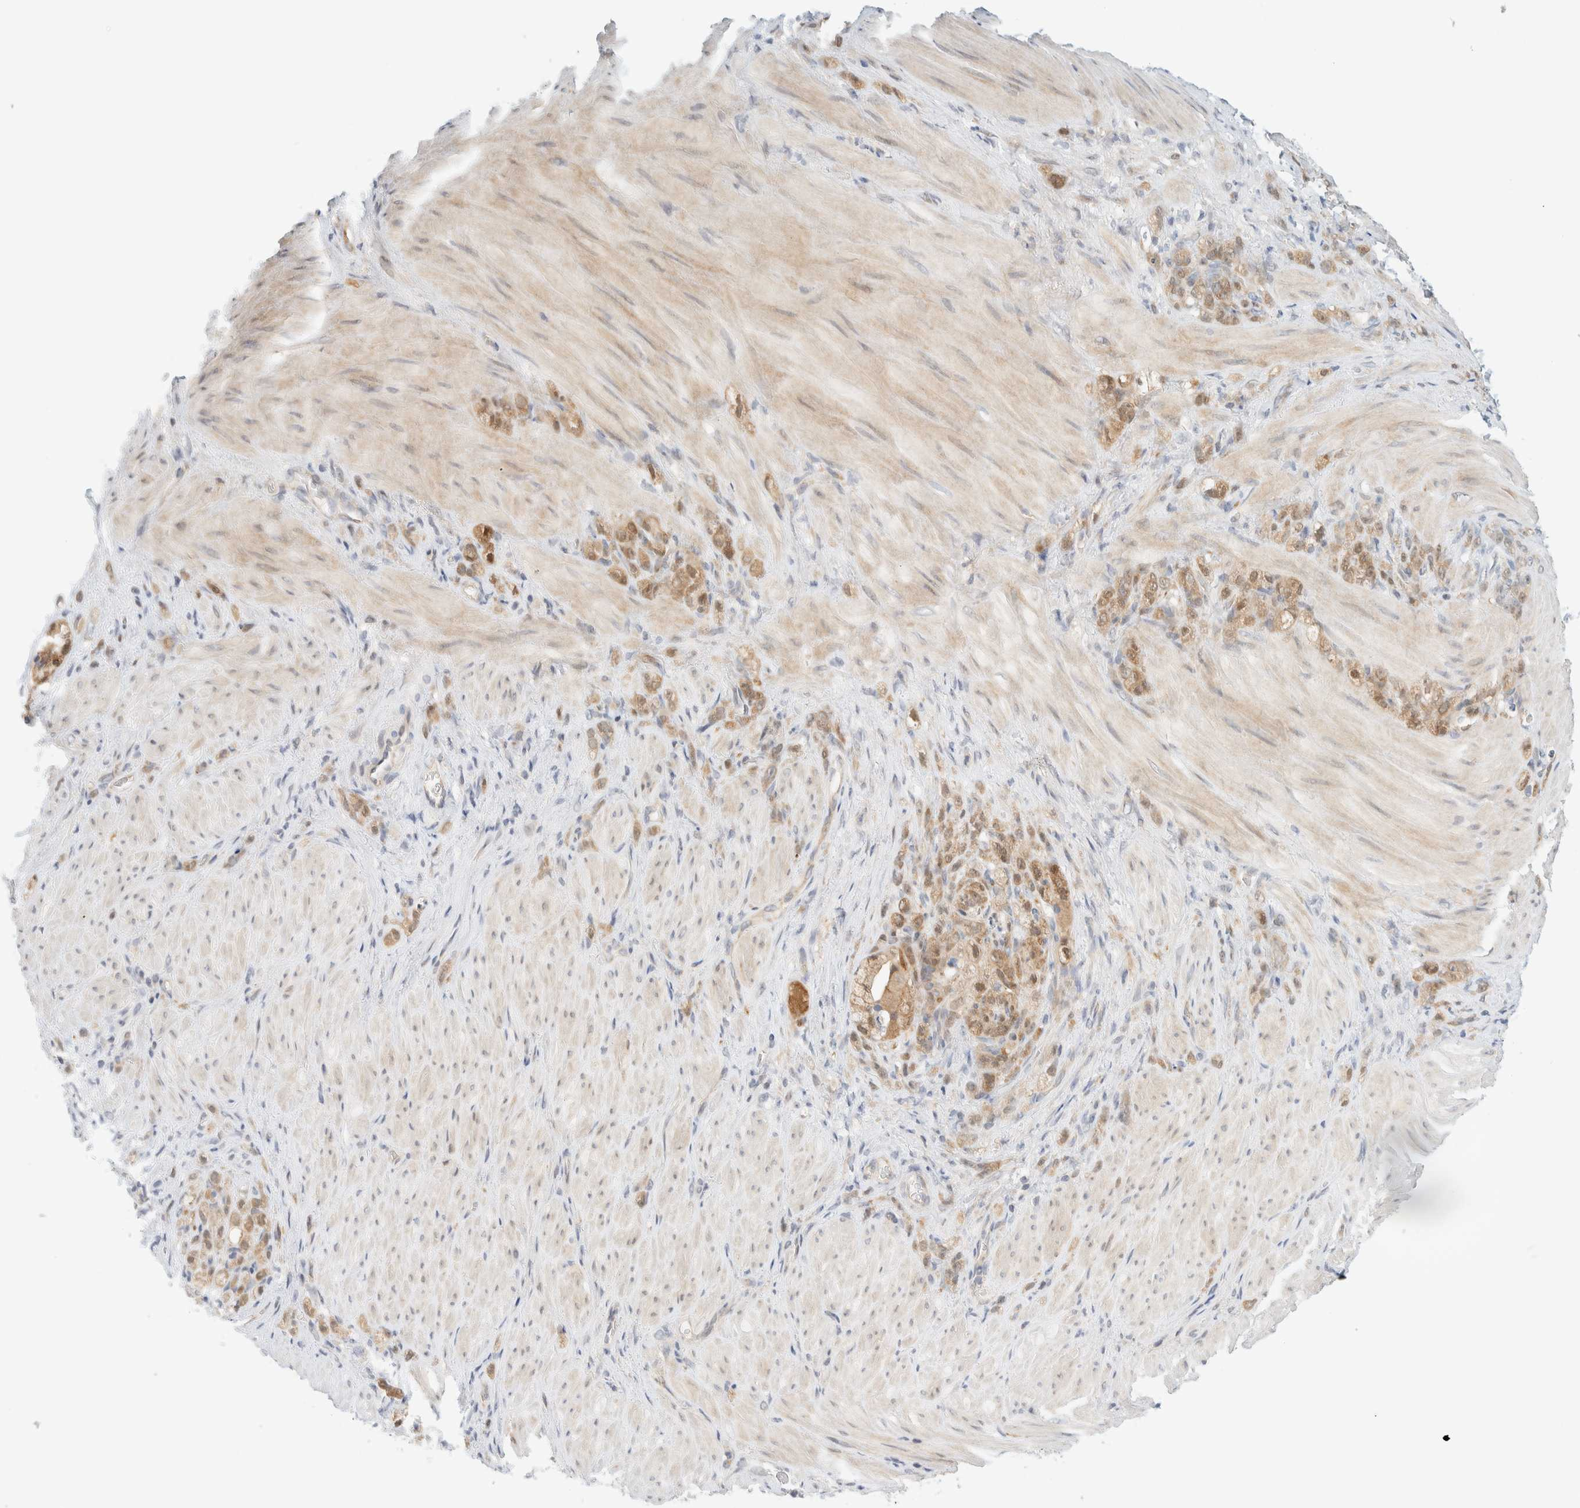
{"staining": {"intensity": "moderate", "quantity": ">75%", "location": "cytoplasmic/membranous,nuclear"}, "tissue": "stomach cancer", "cell_type": "Tumor cells", "image_type": "cancer", "snomed": [{"axis": "morphology", "description": "Normal tissue, NOS"}, {"axis": "morphology", "description": "Adenocarcinoma, NOS"}, {"axis": "topography", "description": "Stomach"}], "caption": "Stomach adenocarcinoma stained for a protein shows moderate cytoplasmic/membranous and nuclear positivity in tumor cells. The protein is shown in brown color, while the nuclei are stained blue.", "gene": "PCYT2", "patient": {"sex": "male", "age": 82}}